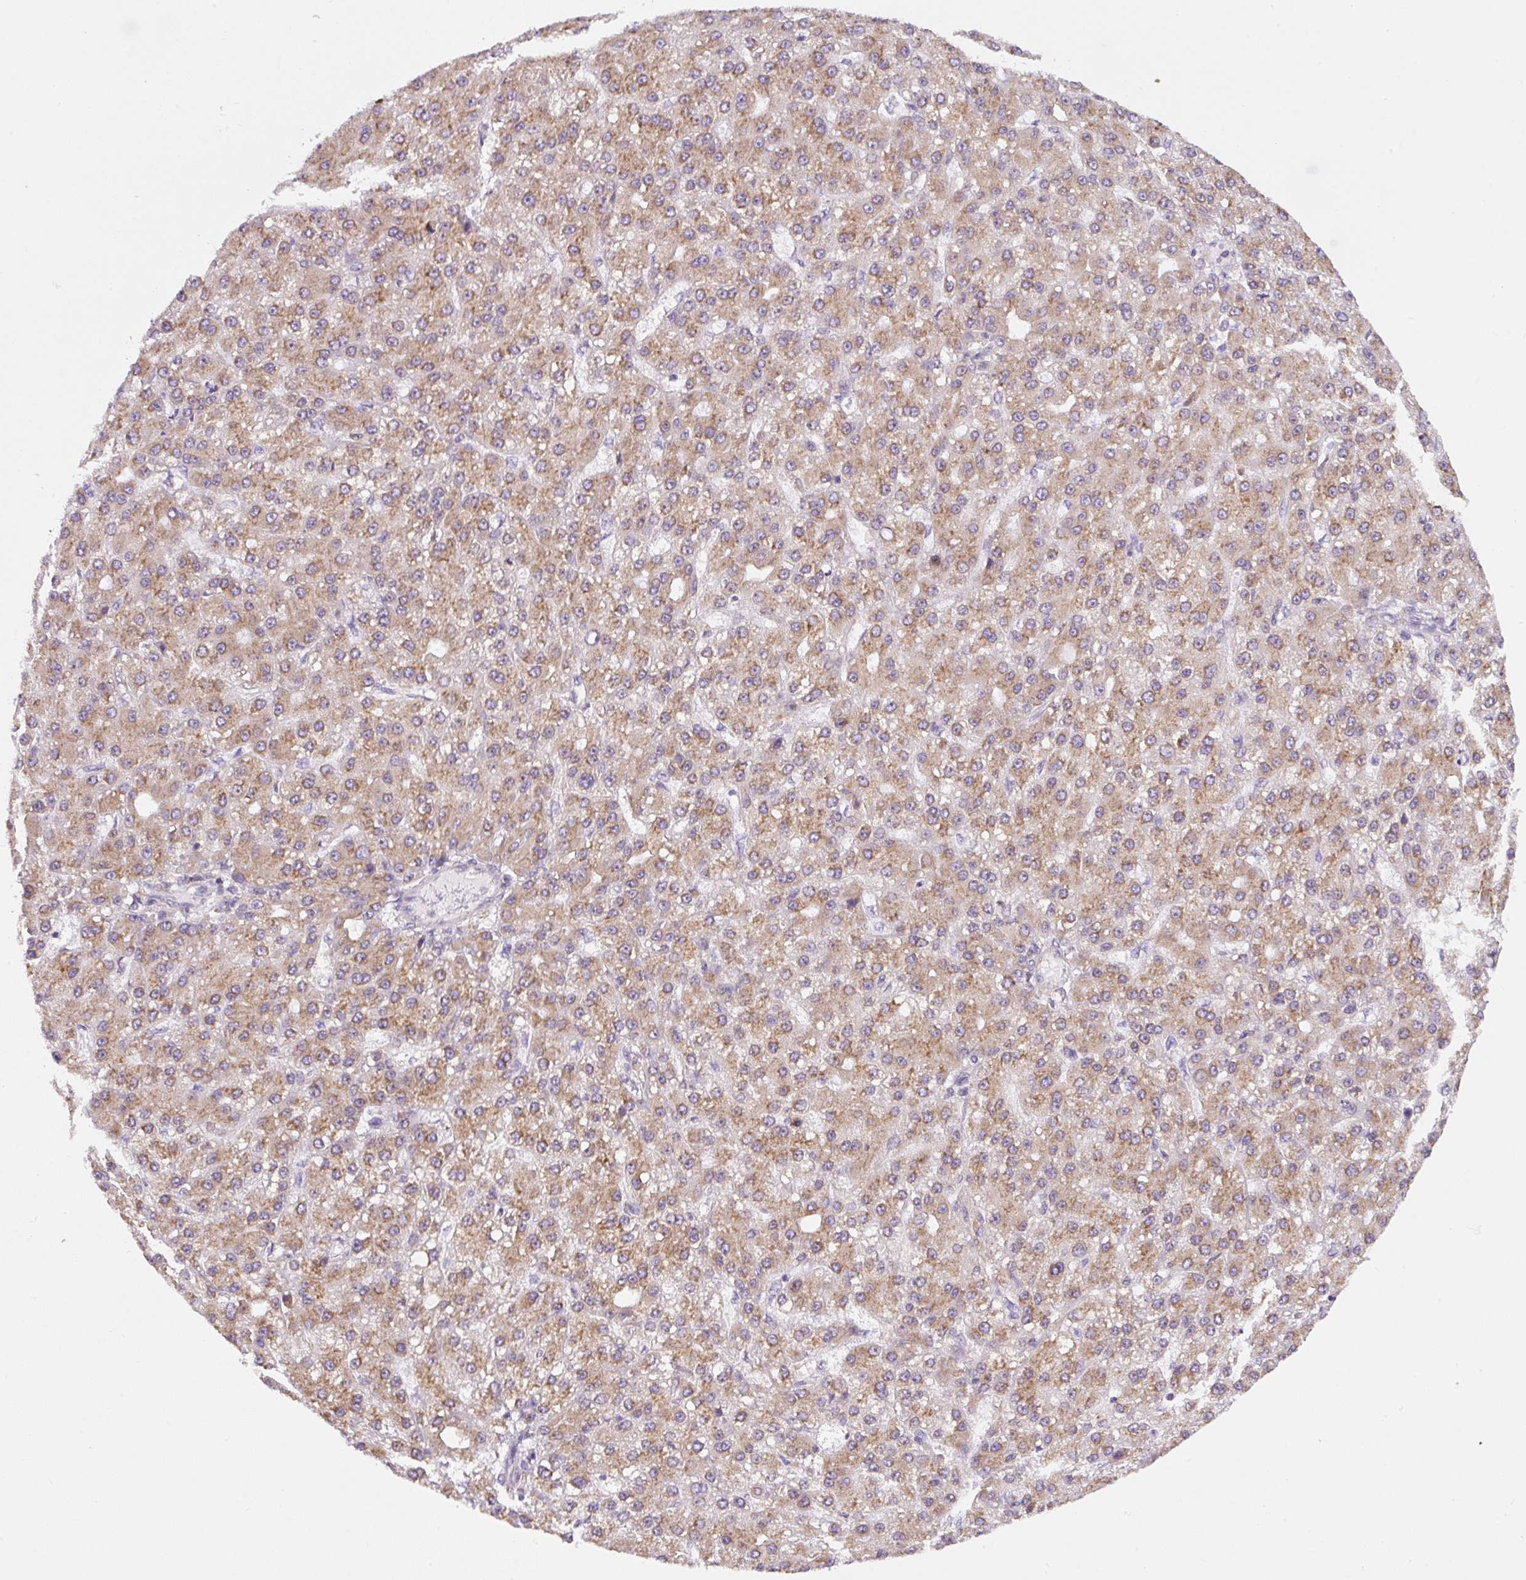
{"staining": {"intensity": "moderate", "quantity": ">75%", "location": "cytoplasmic/membranous"}, "tissue": "liver cancer", "cell_type": "Tumor cells", "image_type": "cancer", "snomed": [{"axis": "morphology", "description": "Carcinoma, Hepatocellular, NOS"}, {"axis": "topography", "description": "Liver"}], "caption": "Immunohistochemistry micrograph of neoplastic tissue: human liver cancer stained using immunohistochemistry (IHC) demonstrates medium levels of moderate protein expression localized specifically in the cytoplasmic/membranous of tumor cells, appearing as a cytoplasmic/membranous brown color.", "gene": "DDOST", "patient": {"sex": "male", "age": 67}}